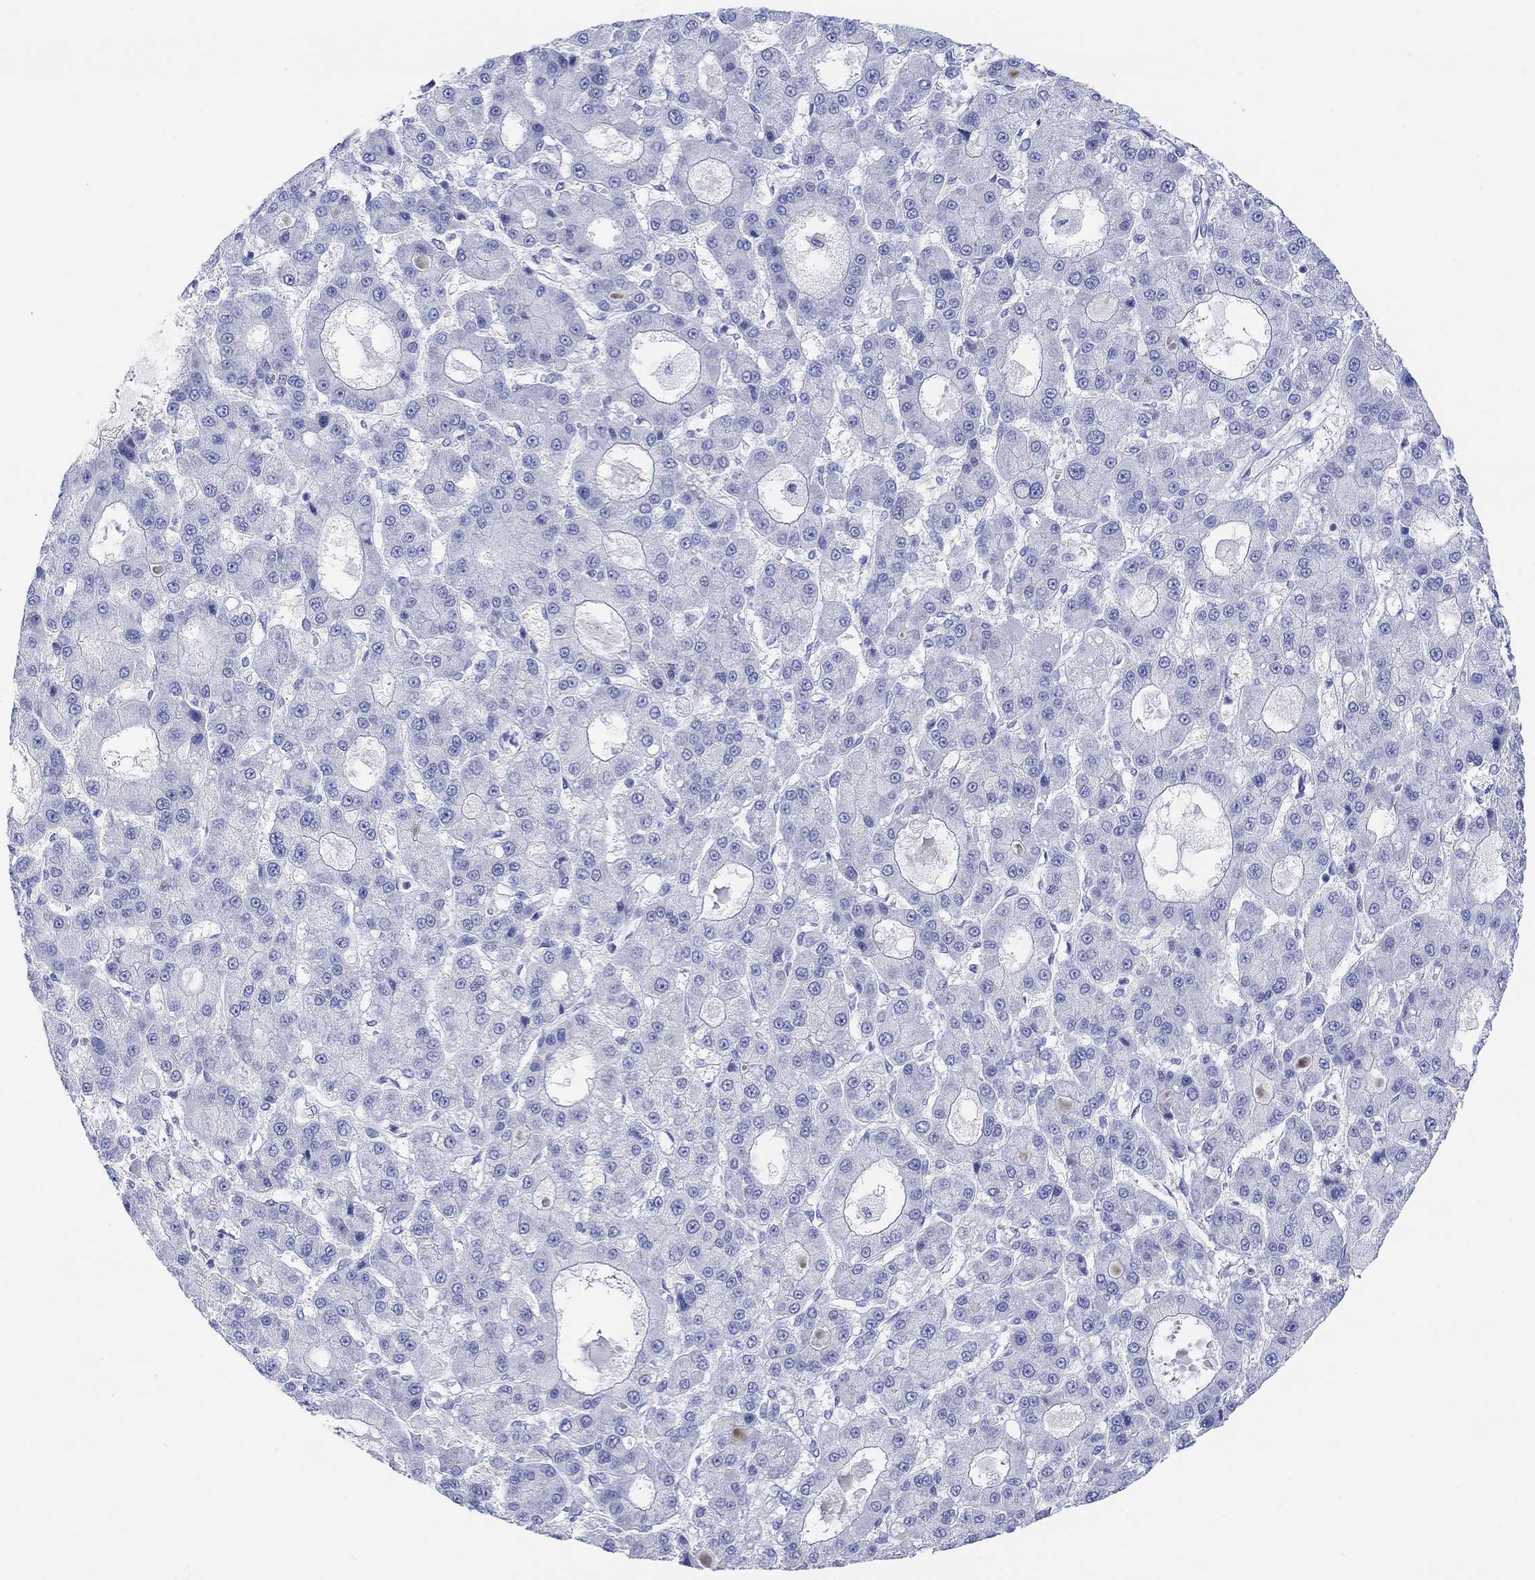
{"staining": {"intensity": "negative", "quantity": "none", "location": "none"}, "tissue": "liver cancer", "cell_type": "Tumor cells", "image_type": "cancer", "snomed": [{"axis": "morphology", "description": "Carcinoma, Hepatocellular, NOS"}, {"axis": "topography", "description": "Liver"}], "caption": "High magnification brightfield microscopy of liver cancer stained with DAB (brown) and counterstained with hematoxylin (blue): tumor cells show no significant positivity.", "gene": "GNG13", "patient": {"sex": "male", "age": 70}}